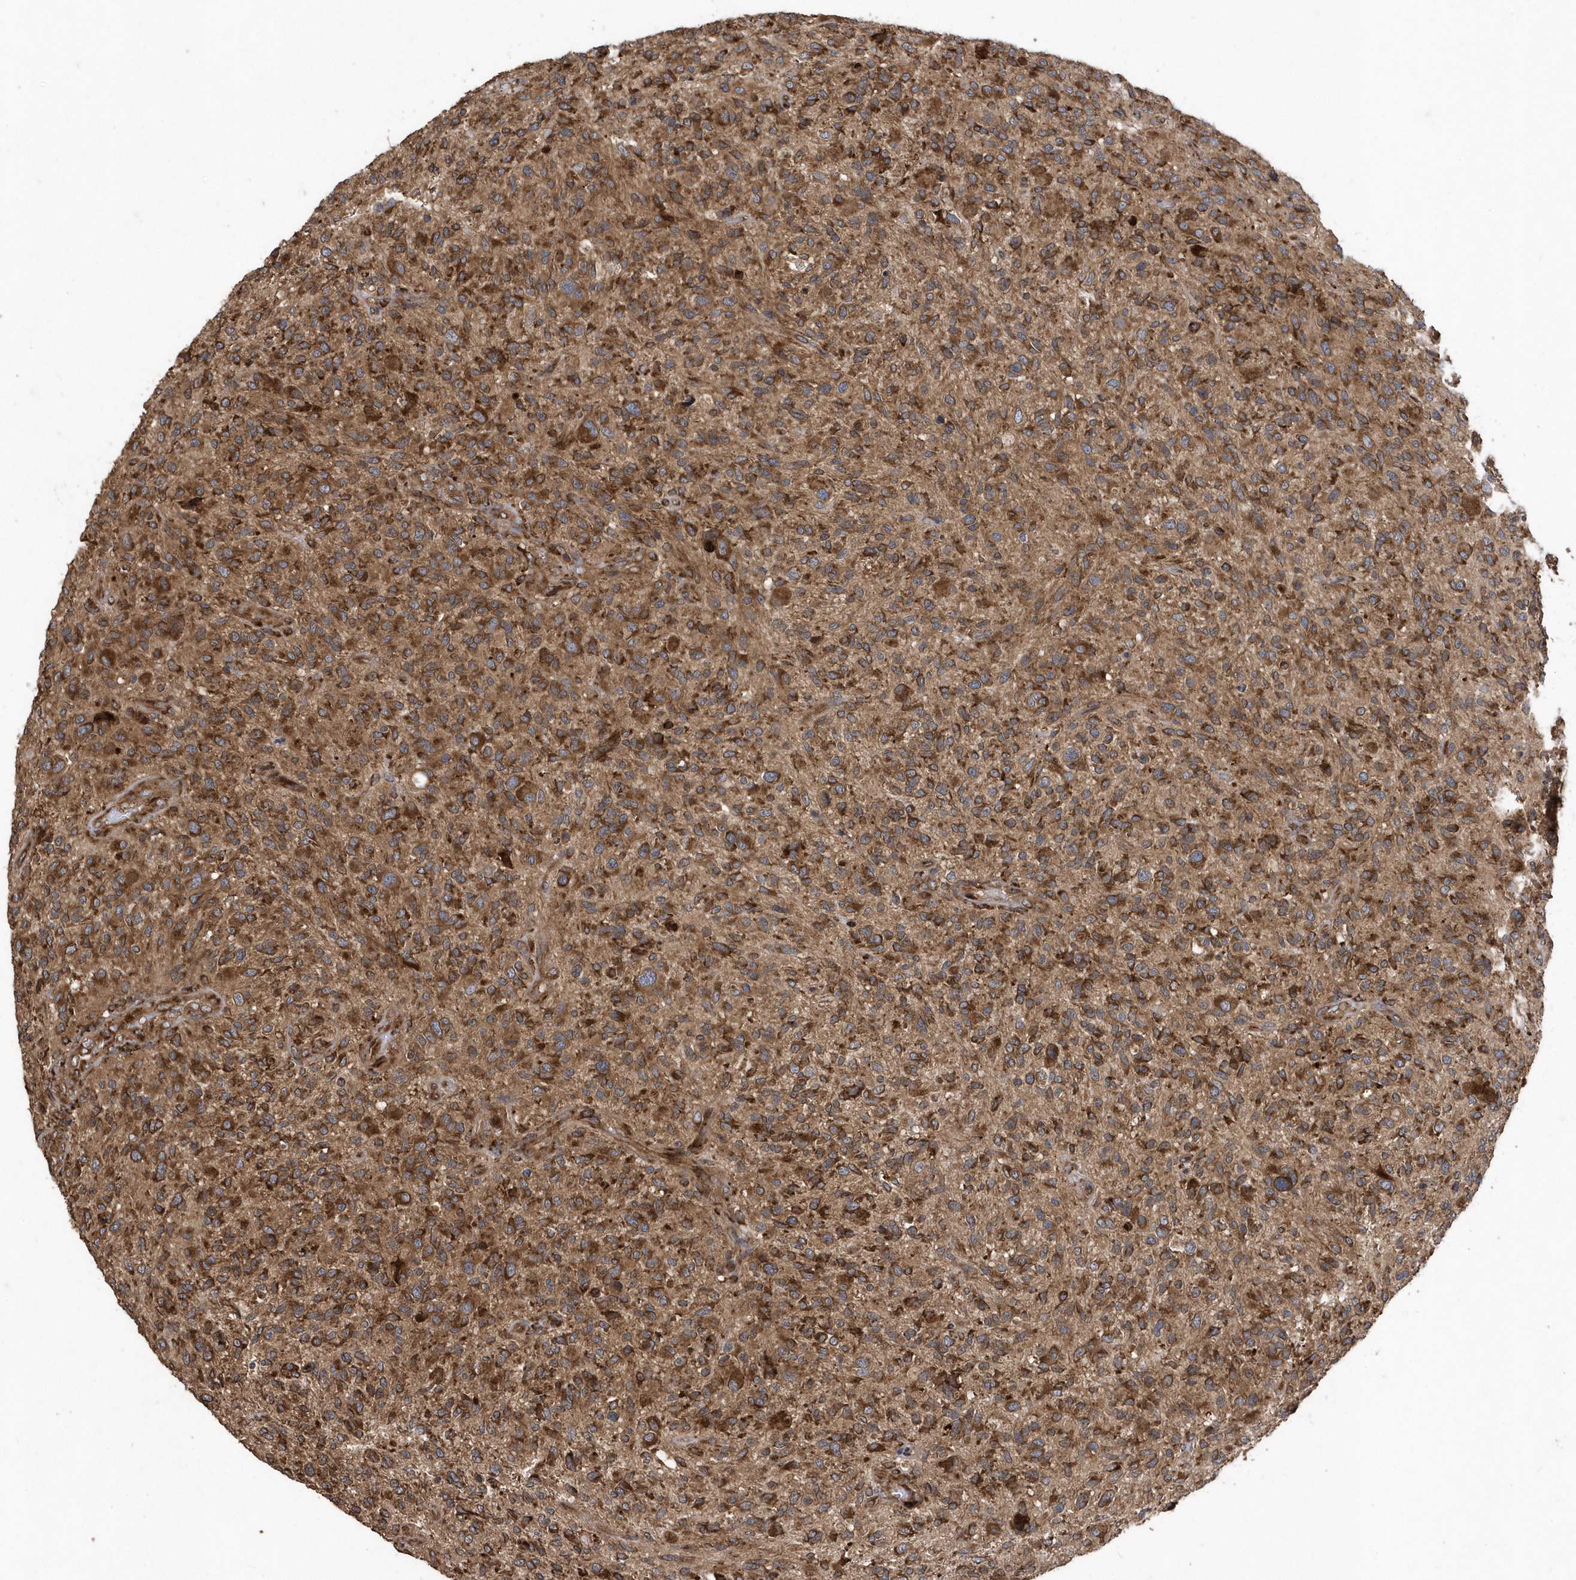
{"staining": {"intensity": "strong", "quantity": ">75%", "location": "cytoplasmic/membranous"}, "tissue": "glioma", "cell_type": "Tumor cells", "image_type": "cancer", "snomed": [{"axis": "morphology", "description": "Glioma, malignant, High grade"}, {"axis": "topography", "description": "Brain"}], "caption": "IHC micrograph of glioma stained for a protein (brown), which demonstrates high levels of strong cytoplasmic/membranous positivity in approximately >75% of tumor cells.", "gene": "WASHC5", "patient": {"sex": "male", "age": 47}}